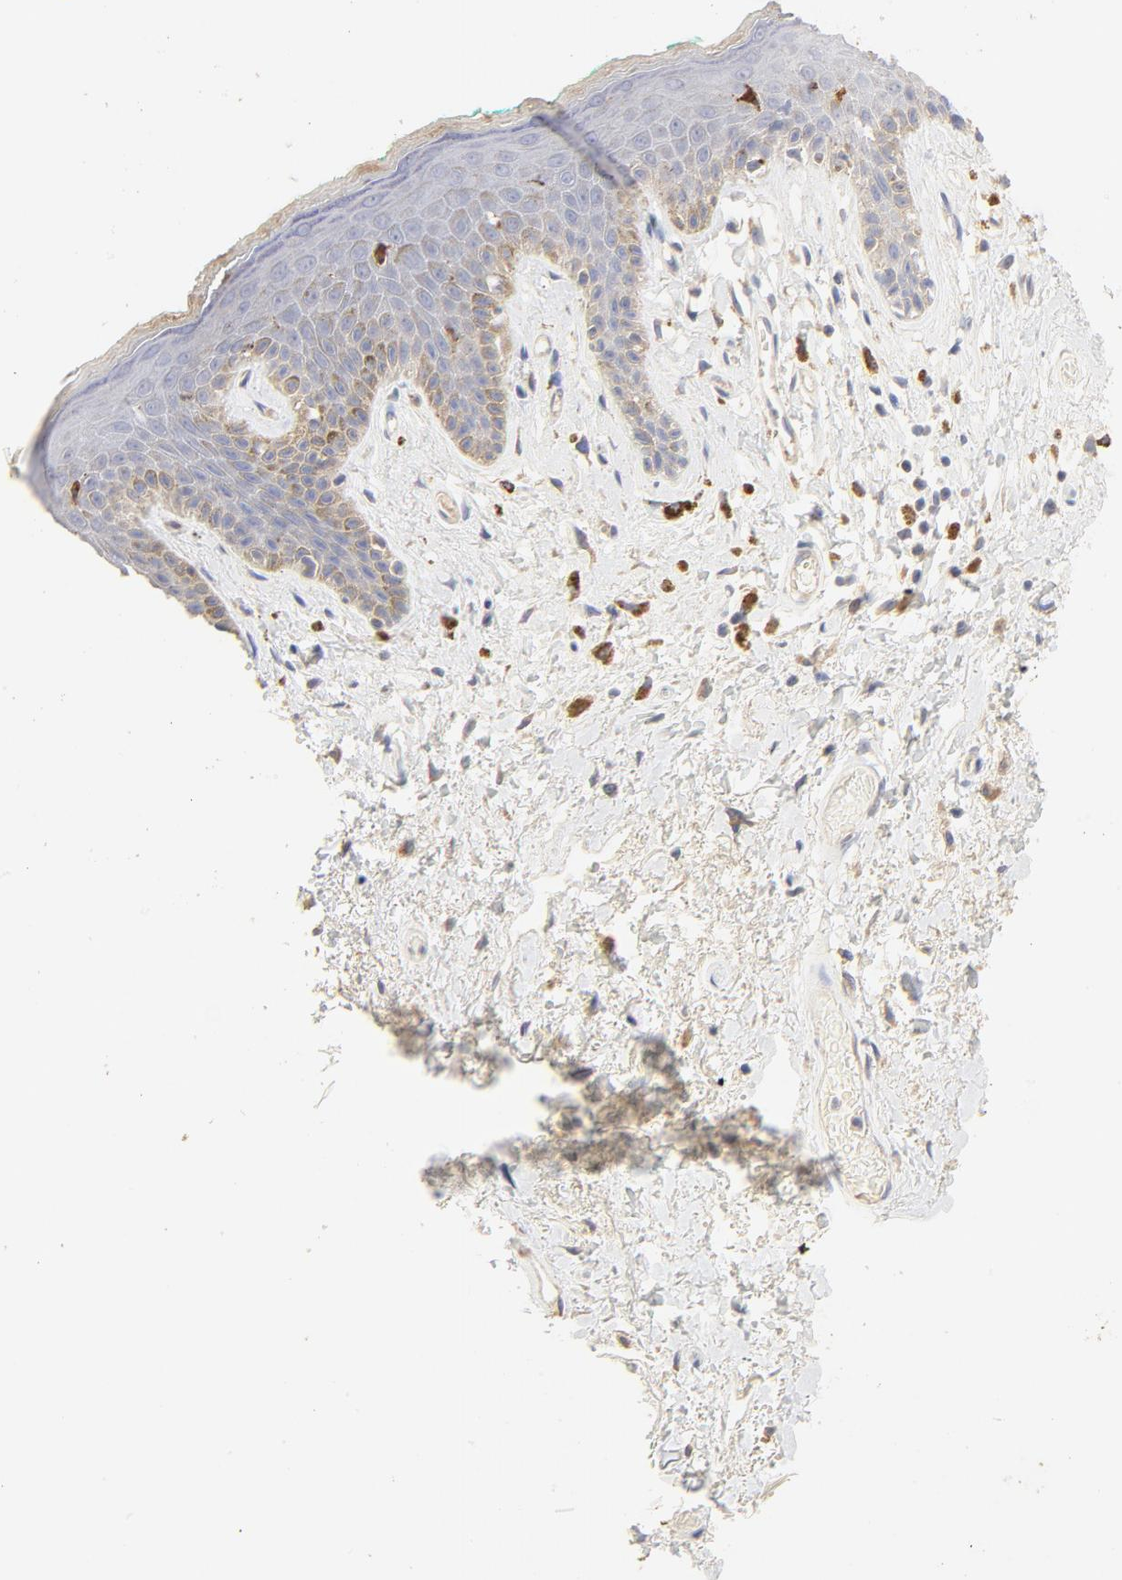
{"staining": {"intensity": "negative", "quantity": "none", "location": "none"}, "tissue": "skin", "cell_type": "Epidermal cells", "image_type": "normal", "snomed": [{"axis": "morphology", "description": "Normal tissue, NOS"}, {"axis": "topography", "description": "Anal"}], "caption": "There is no significant positivity in epidermal cells of skin. (DAB IHC with hematoxylin counter stain).", "gene": "FCGBP", "patient": {"sex": "male", "age": 74}}